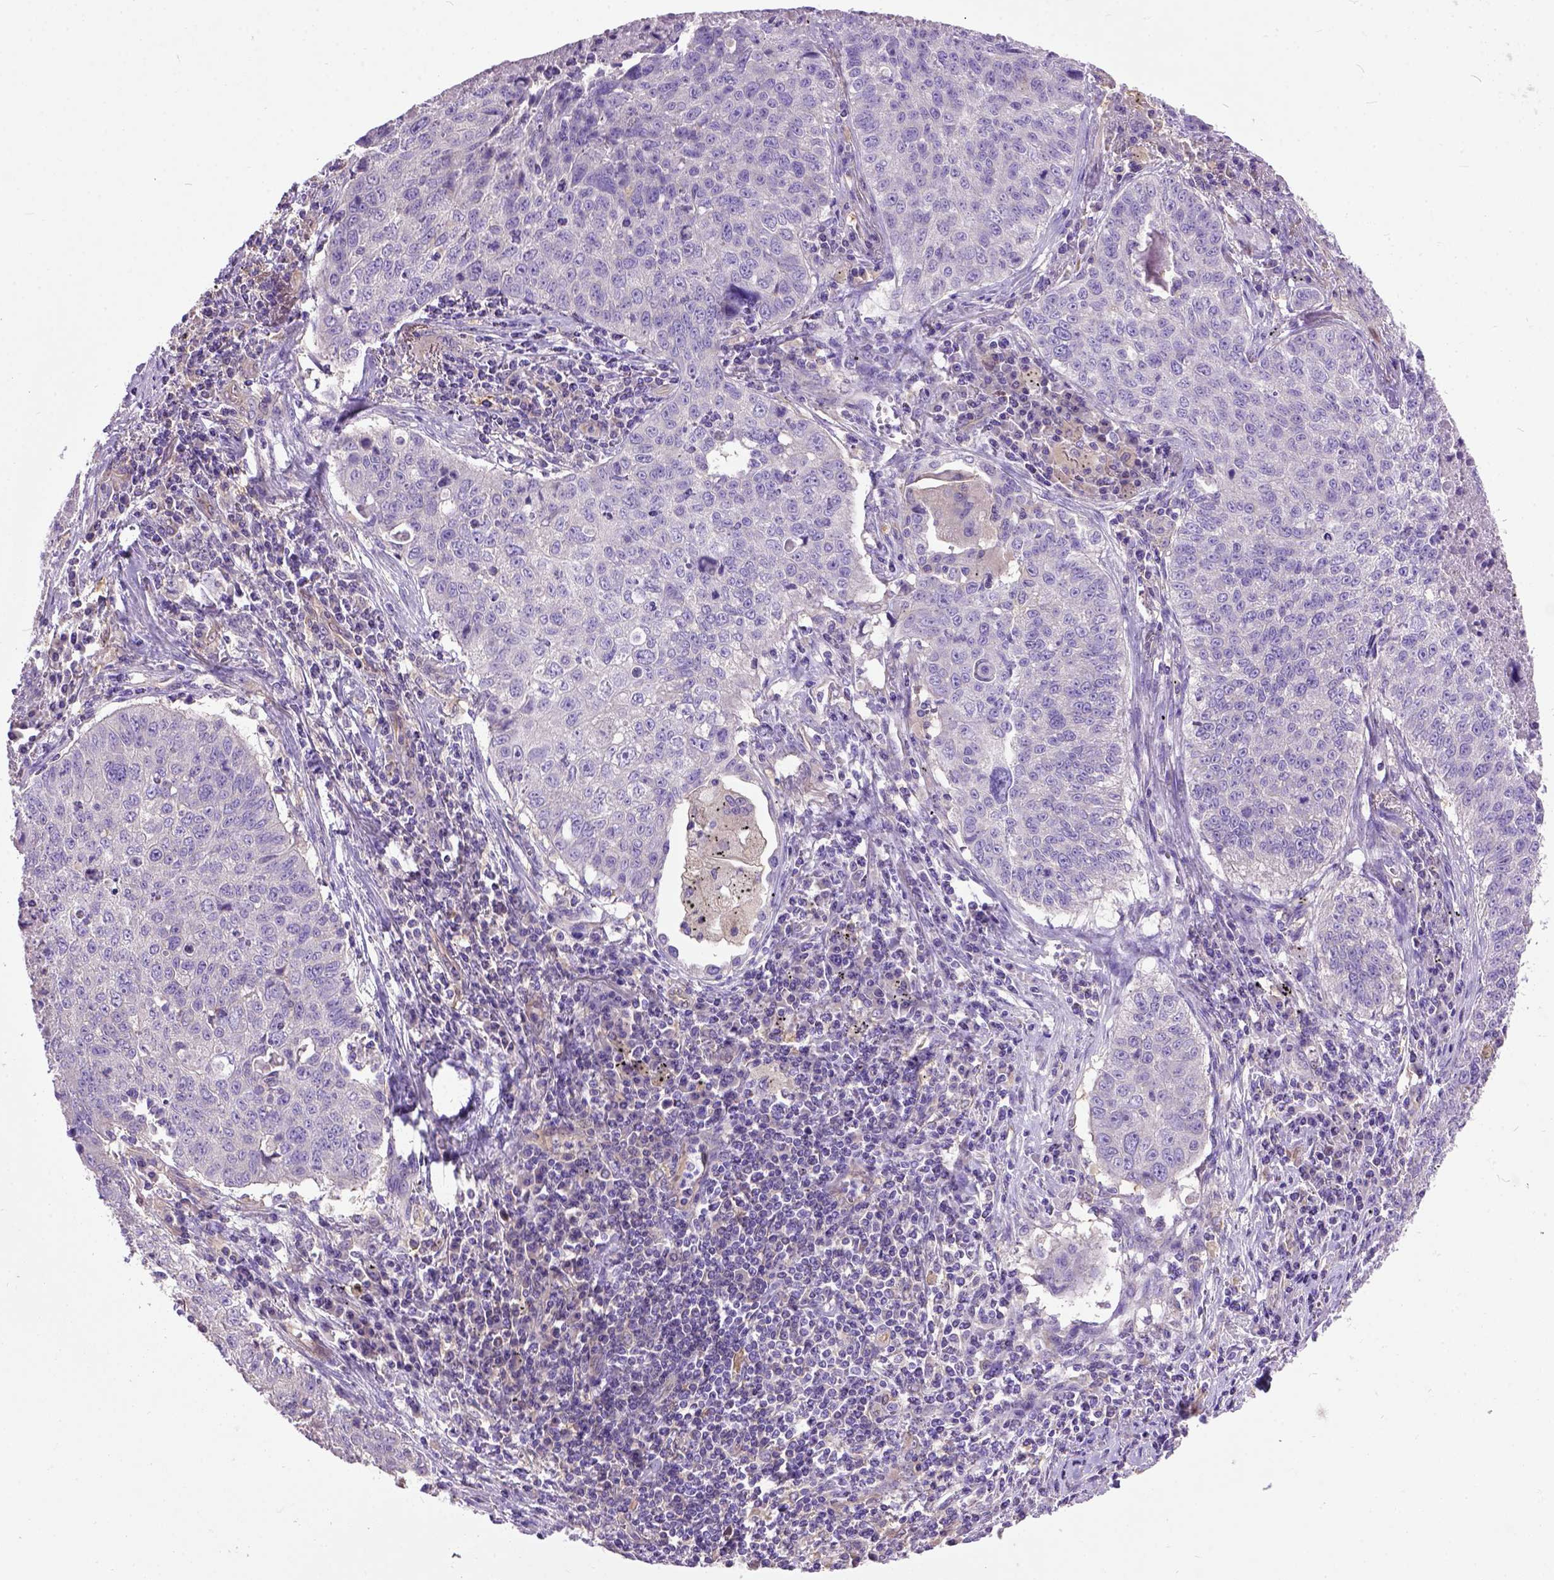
{"staining": {"intensity": "negative", "quantity": "none", "location": "none"}, "tissue": "lung cancer", "cell_type": "Tumor cells", "image_type": "cancer", "snomed": [{"axis": "morphology", "description": "Normal morphology"}, {"axis": "morphology", "description": "Aneuploidy"}, {"axis": "morphology", "description": "Squamous cell carcinoma, NOS"}, {"axis": "topography", "description": "Lymph node"}, {"axis": "topography", "description": "Lung"}], "caption": "An image of lung squamous cell carcinoma stained for a protein reveals no brown staining in tumor cells.", "gene": "SEMA4F", "patient": {"sex": "female", "age": 76}}